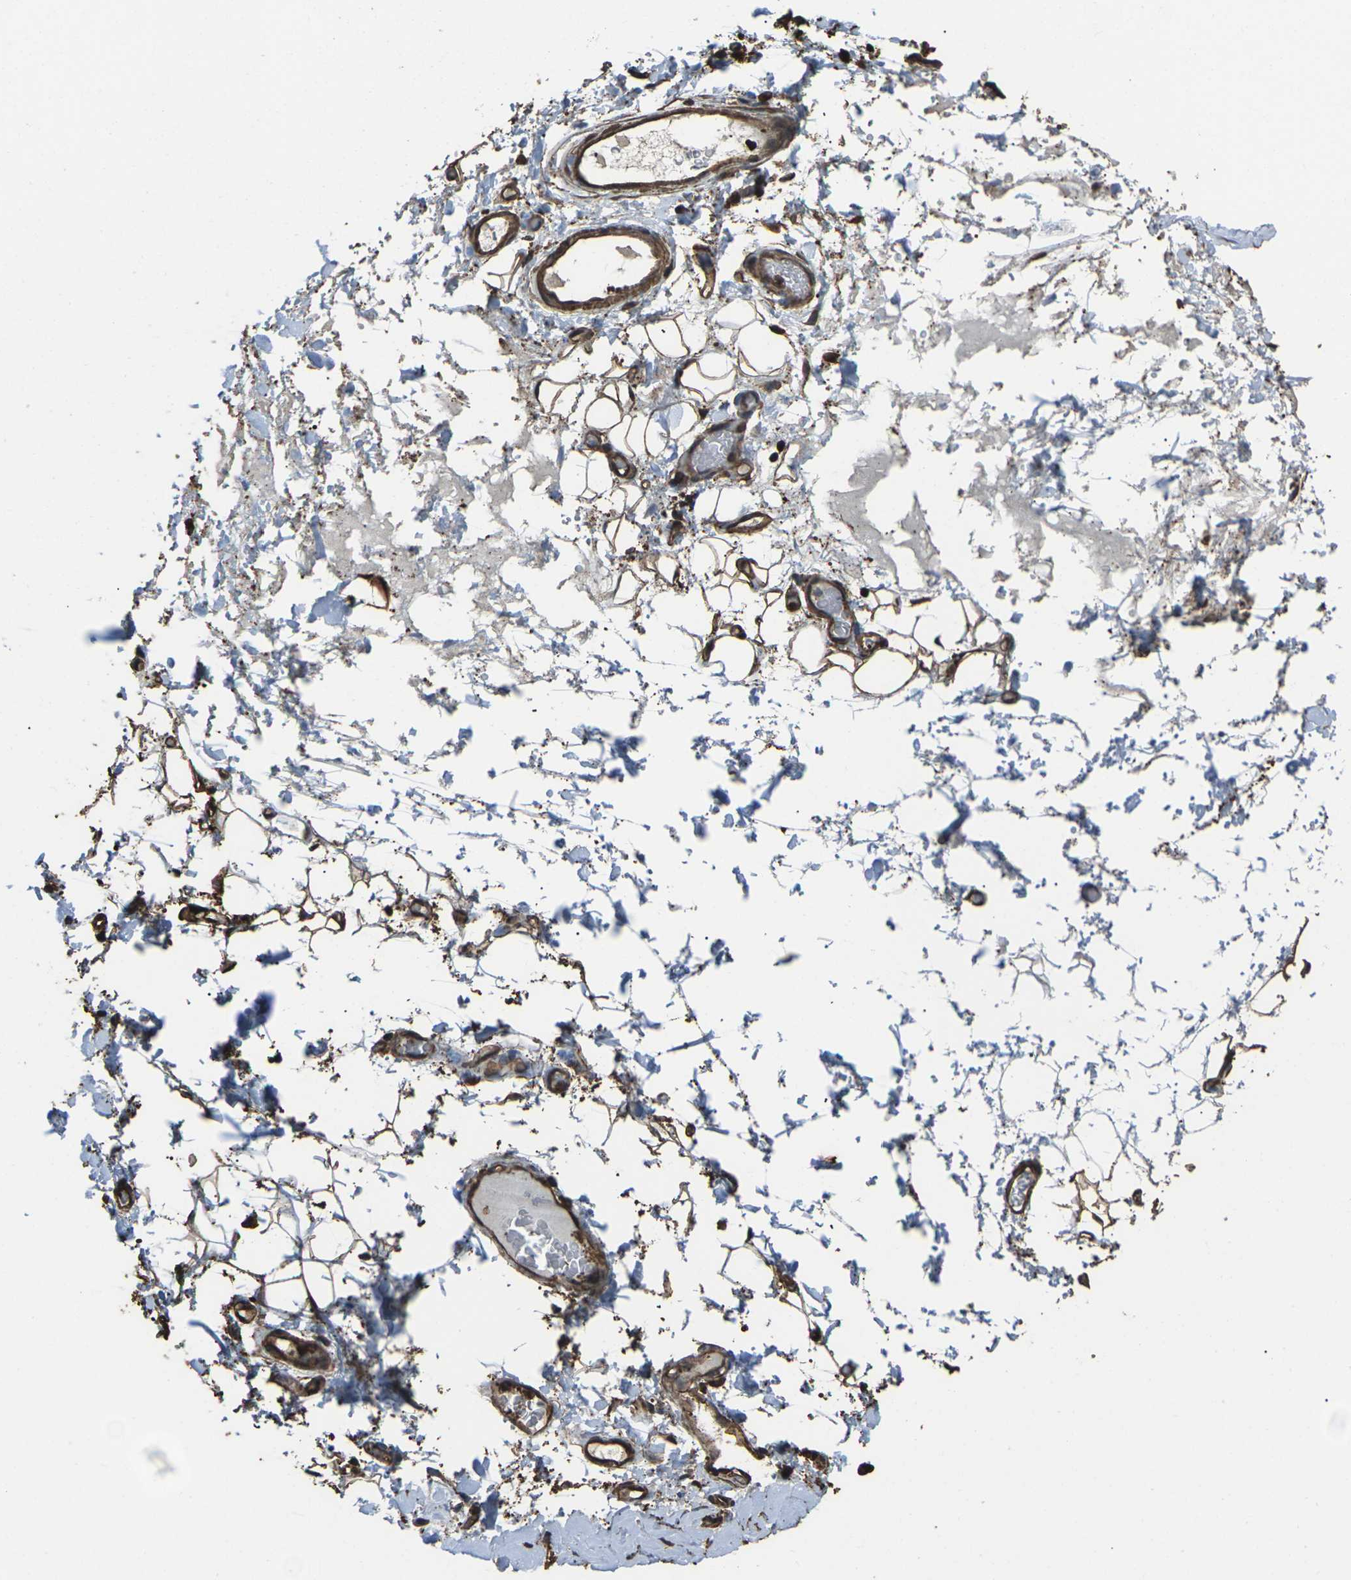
{"staining": {"intensity": "moderate", "quantity": ">75%", "location": "cytoplasmic/membranous"}, "tissue": "adipose tissue", "cell_type": "Adipocytes", "image_type": "normal", "snomed": [{"axis": "morphology", "description": "Normal tissue, NOS"}, {"axis": "morphology", "description": "Adenocarcinoma, NOS"}, {"axis": "topography", "description": "Esophagus"}], "caption": "This is a photomicrograph of IHC staining of benign adipose tissue, which shows moderate positivity in the cytoplasmic/membranous of adipocytes.", "gene": "DHPS", "patient": {"sex": "male", "age": 62}}